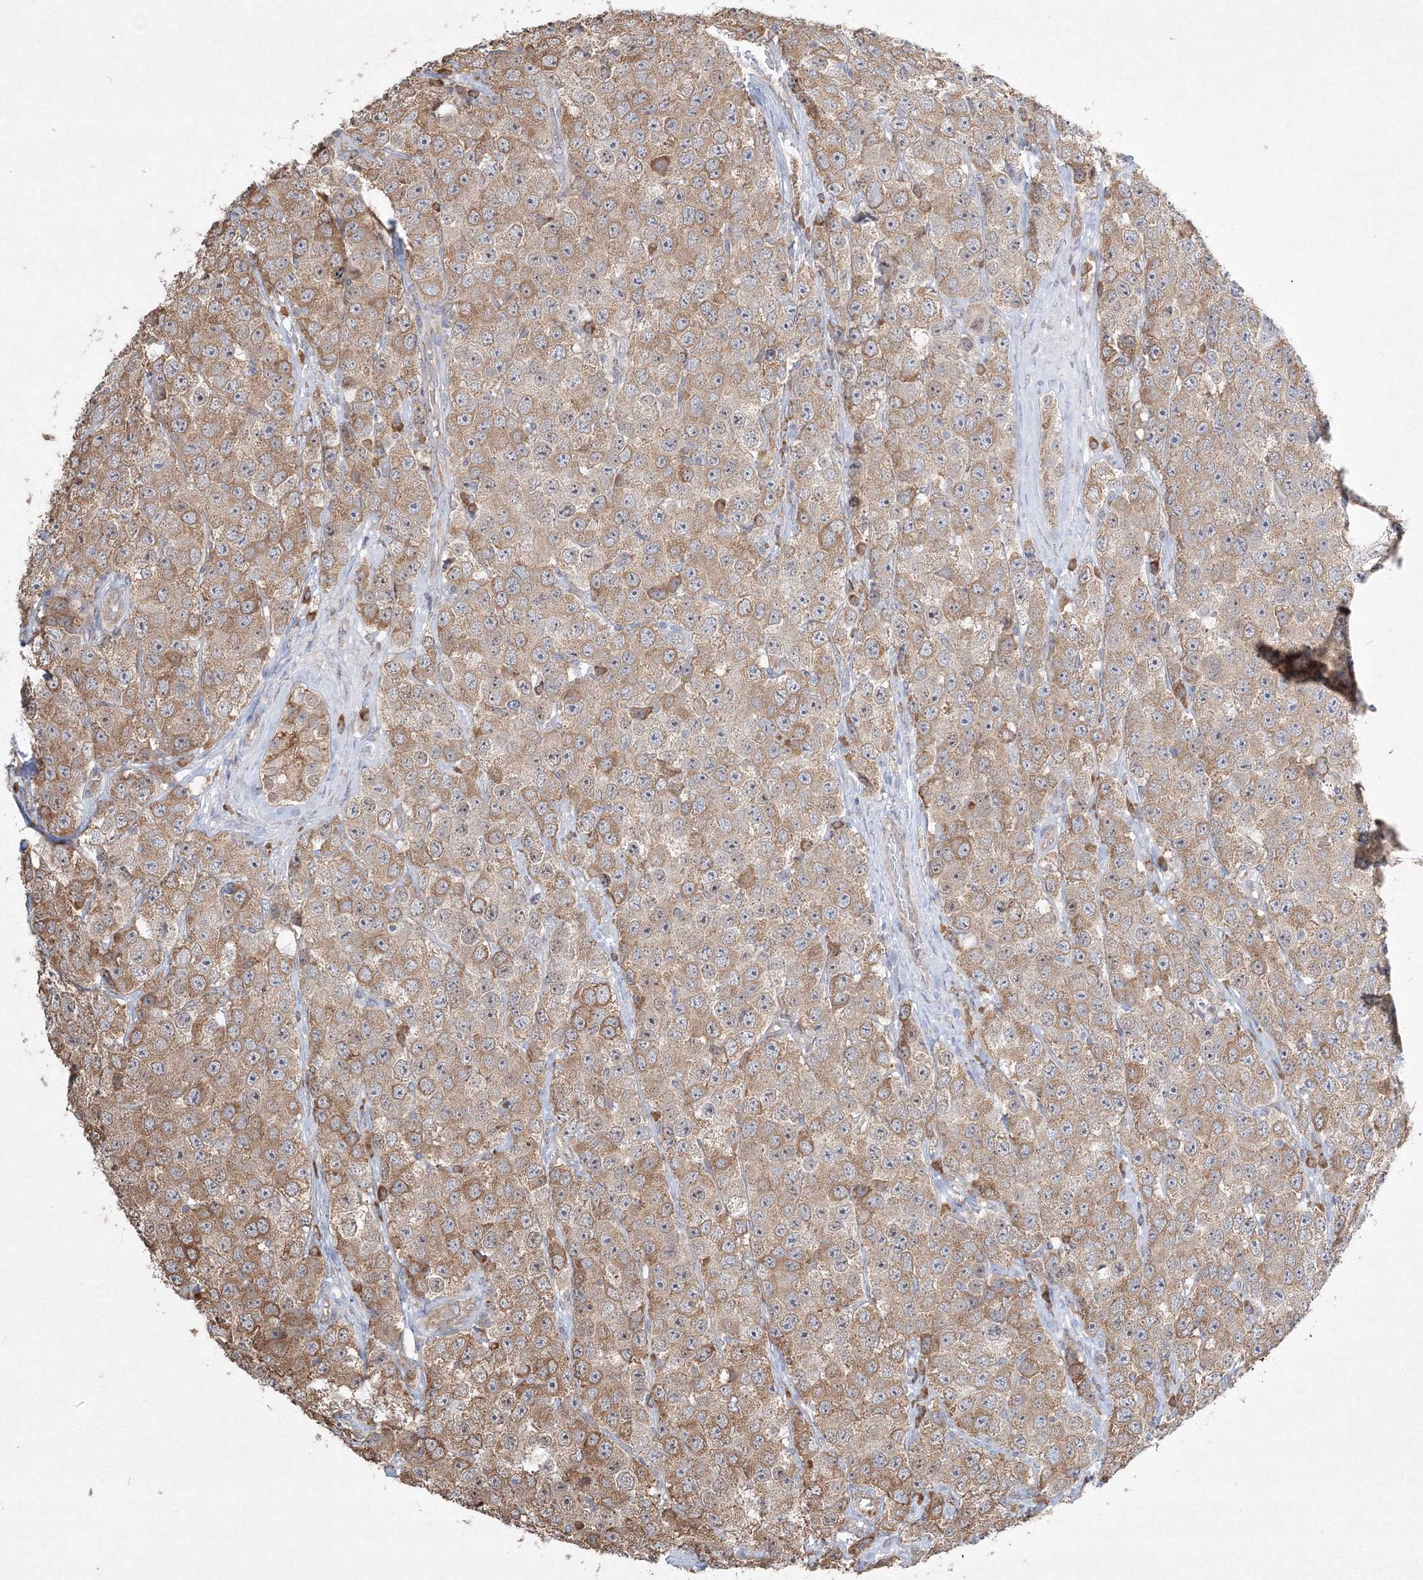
{"staining": {"intensity": "moderate", "quantity": ">75%", "location": "cytoplasmic/membranous"}, "tissue": "testis cancer", "cell_type": "Tumor cells", "image_type": "cancer", "snomed": [{"axis": "morphology", "description": "Seminoma, NOS"}, {"axis": "topography", "description": "Testis"}], "caption": "Seminoma (testis) stained with a brown dye reveals moderate cytoplasmic/membranous positive expression in approximately >75% of tumor cells.", "gene": "FBXL8", "patient": {"sex": "male", "age": 28}}